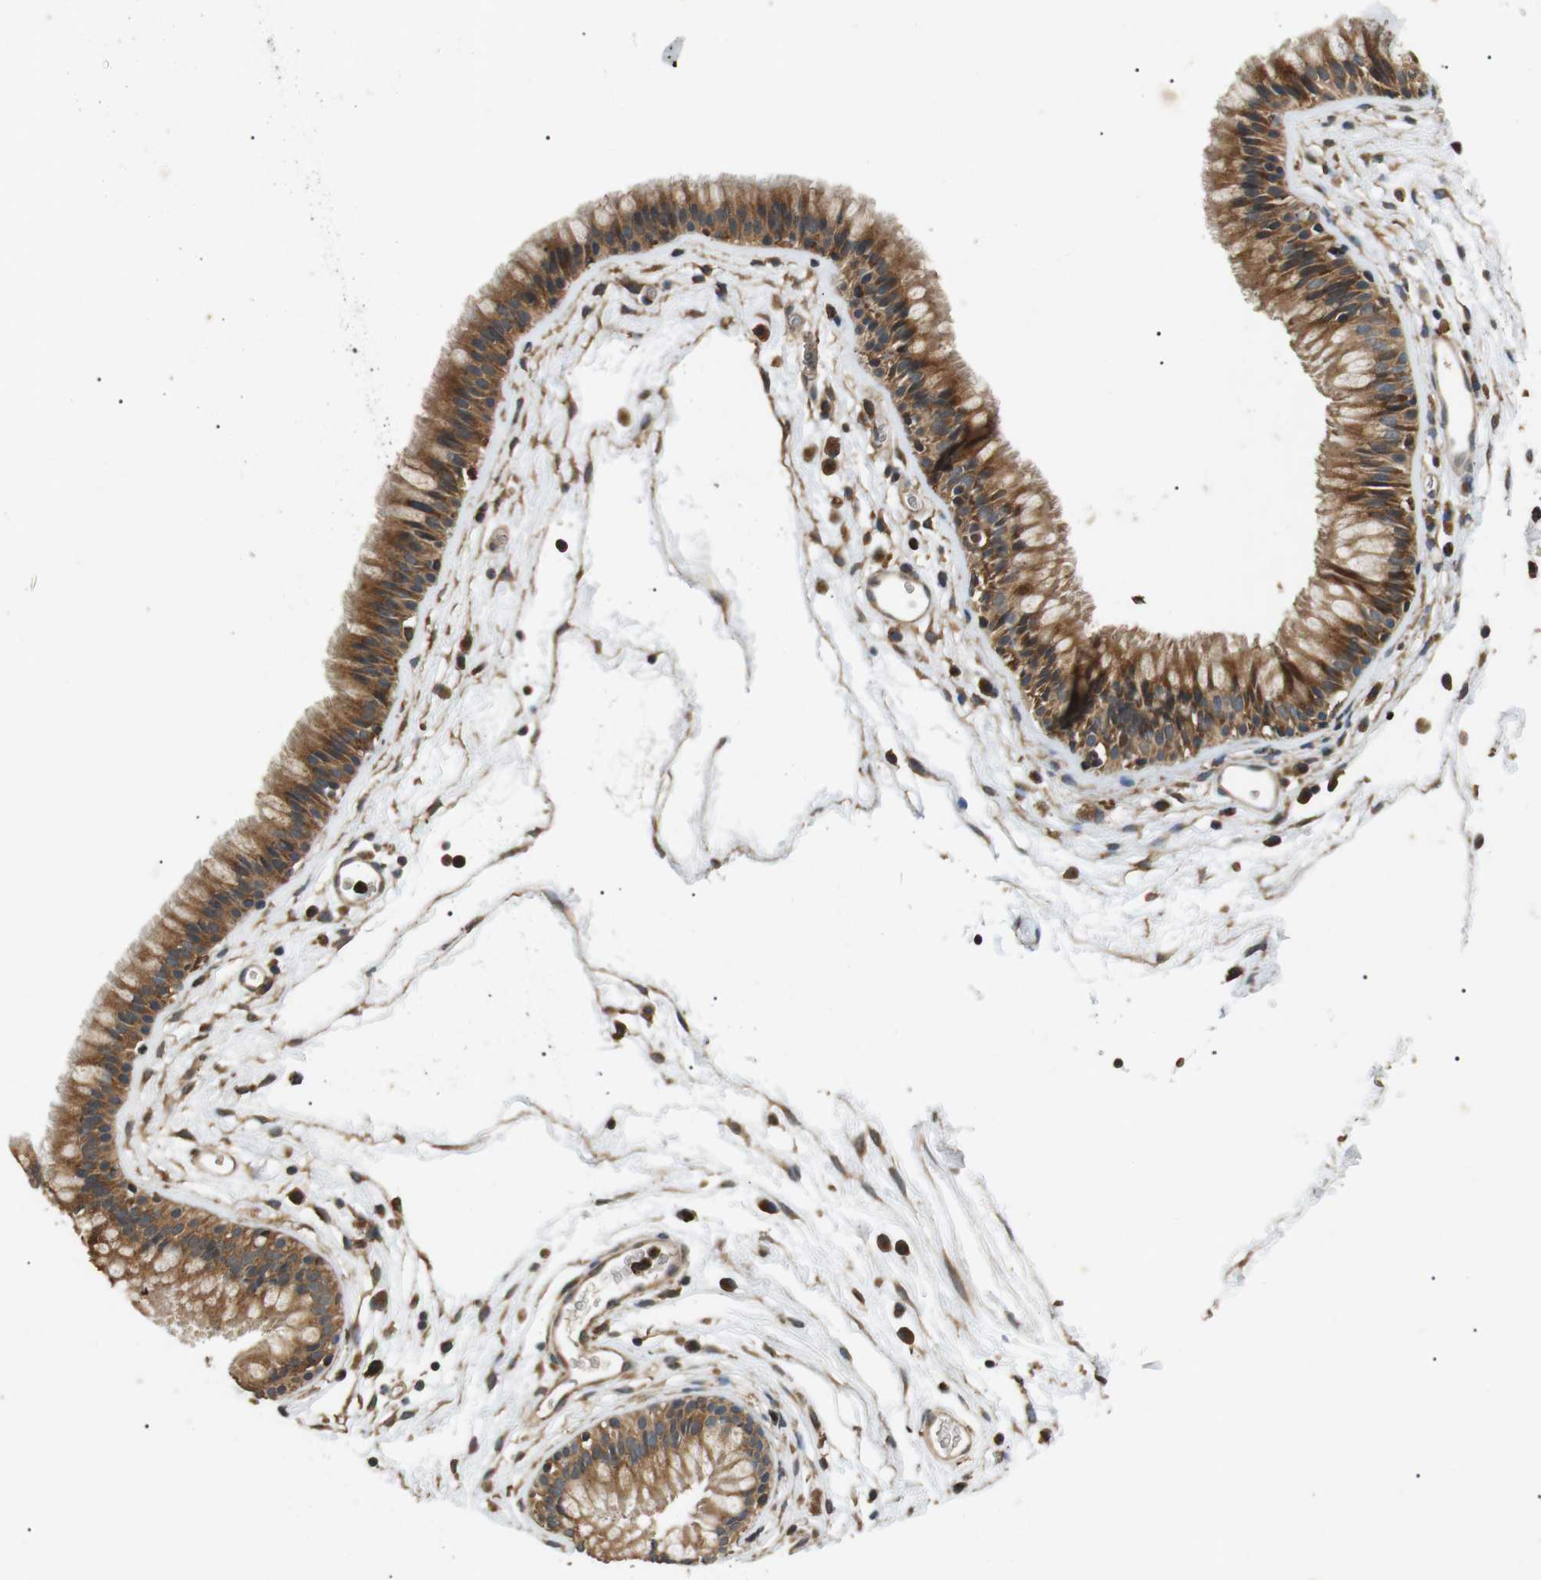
{"staining": {"intensity": "moderate", "quantity": ">75%", "location": "cytoplasmic/membranous"}, "tissue": "nasopharynx", "cell_type": "Respiratory epithelial cells", "image_type": "normal", "snomed": [{"axis": "morphology", "description": "Normal tissue, NOS"}, {"axis": "morphology", "description": "Inflammation, NOS"}, {"axis": "topography", "description": "Nasopharynx"}], "caption": "Immunohistochemical staining of unremarkable nasopharynx exhibits moderate cytoplasmic/membranous protein staining in approximately >75% of respiratory epithelial cells.", "gene": "TBC1D15", "patient": {"sex": "male", "age": 48}}